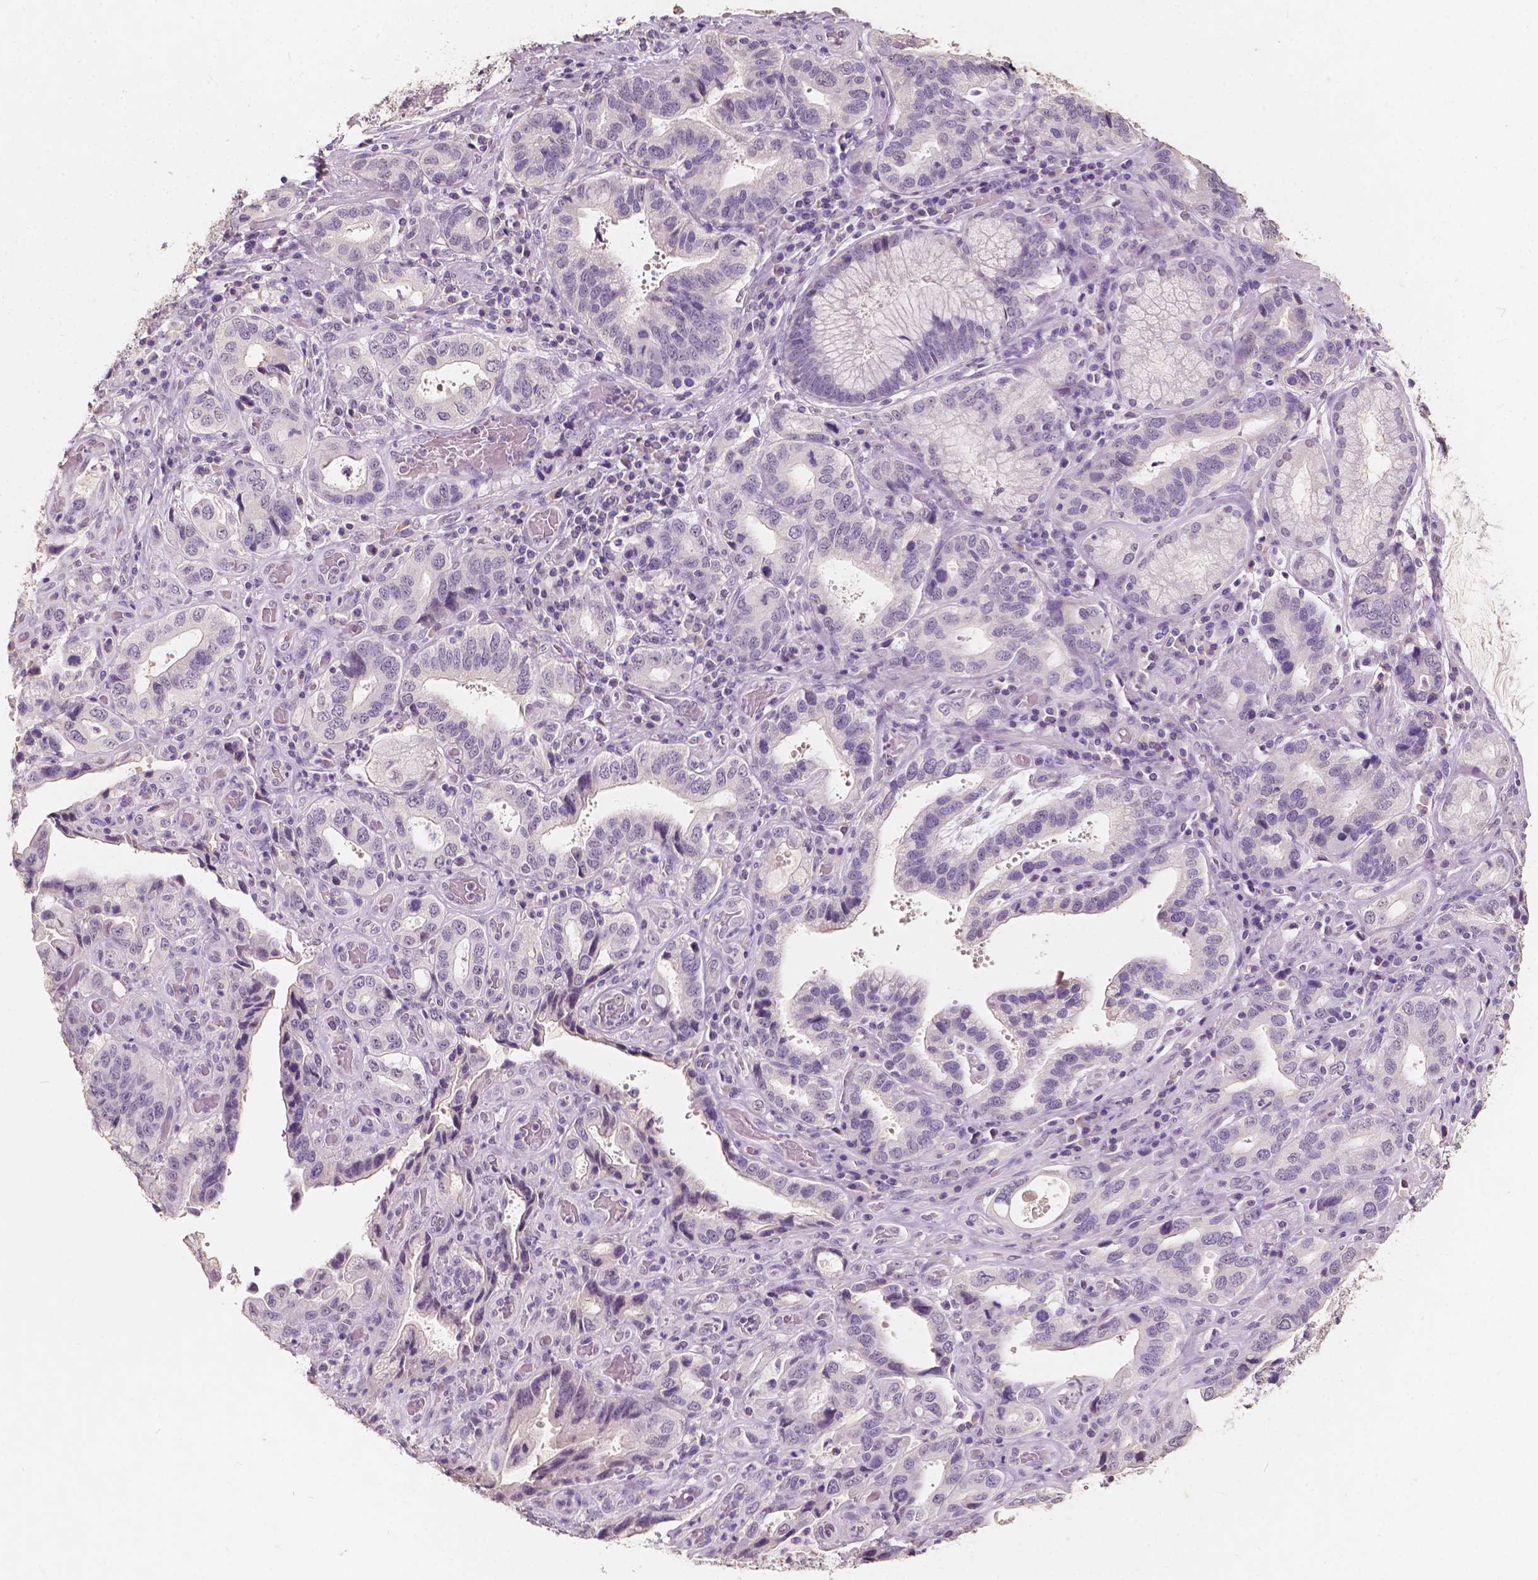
{"staining": {"intensity": "negative", "quantity": "none", "location": "none"}, "tissue": "stomach cancer", "cell_type": "Tumor cells", "image_type": "cancer", "snomed": [{"axis": "morphology", "description": "Adenocarcinoma, NOS"}, {"axis": "topography", "description": "Stomach, lower"}], "caption": "The IHC histopathology image has no significant staining in tumor cells of adenocarcinoma (stomach) tissue.", "gene": "SOX15", "patient": {"sex": "female", "age": 76}}